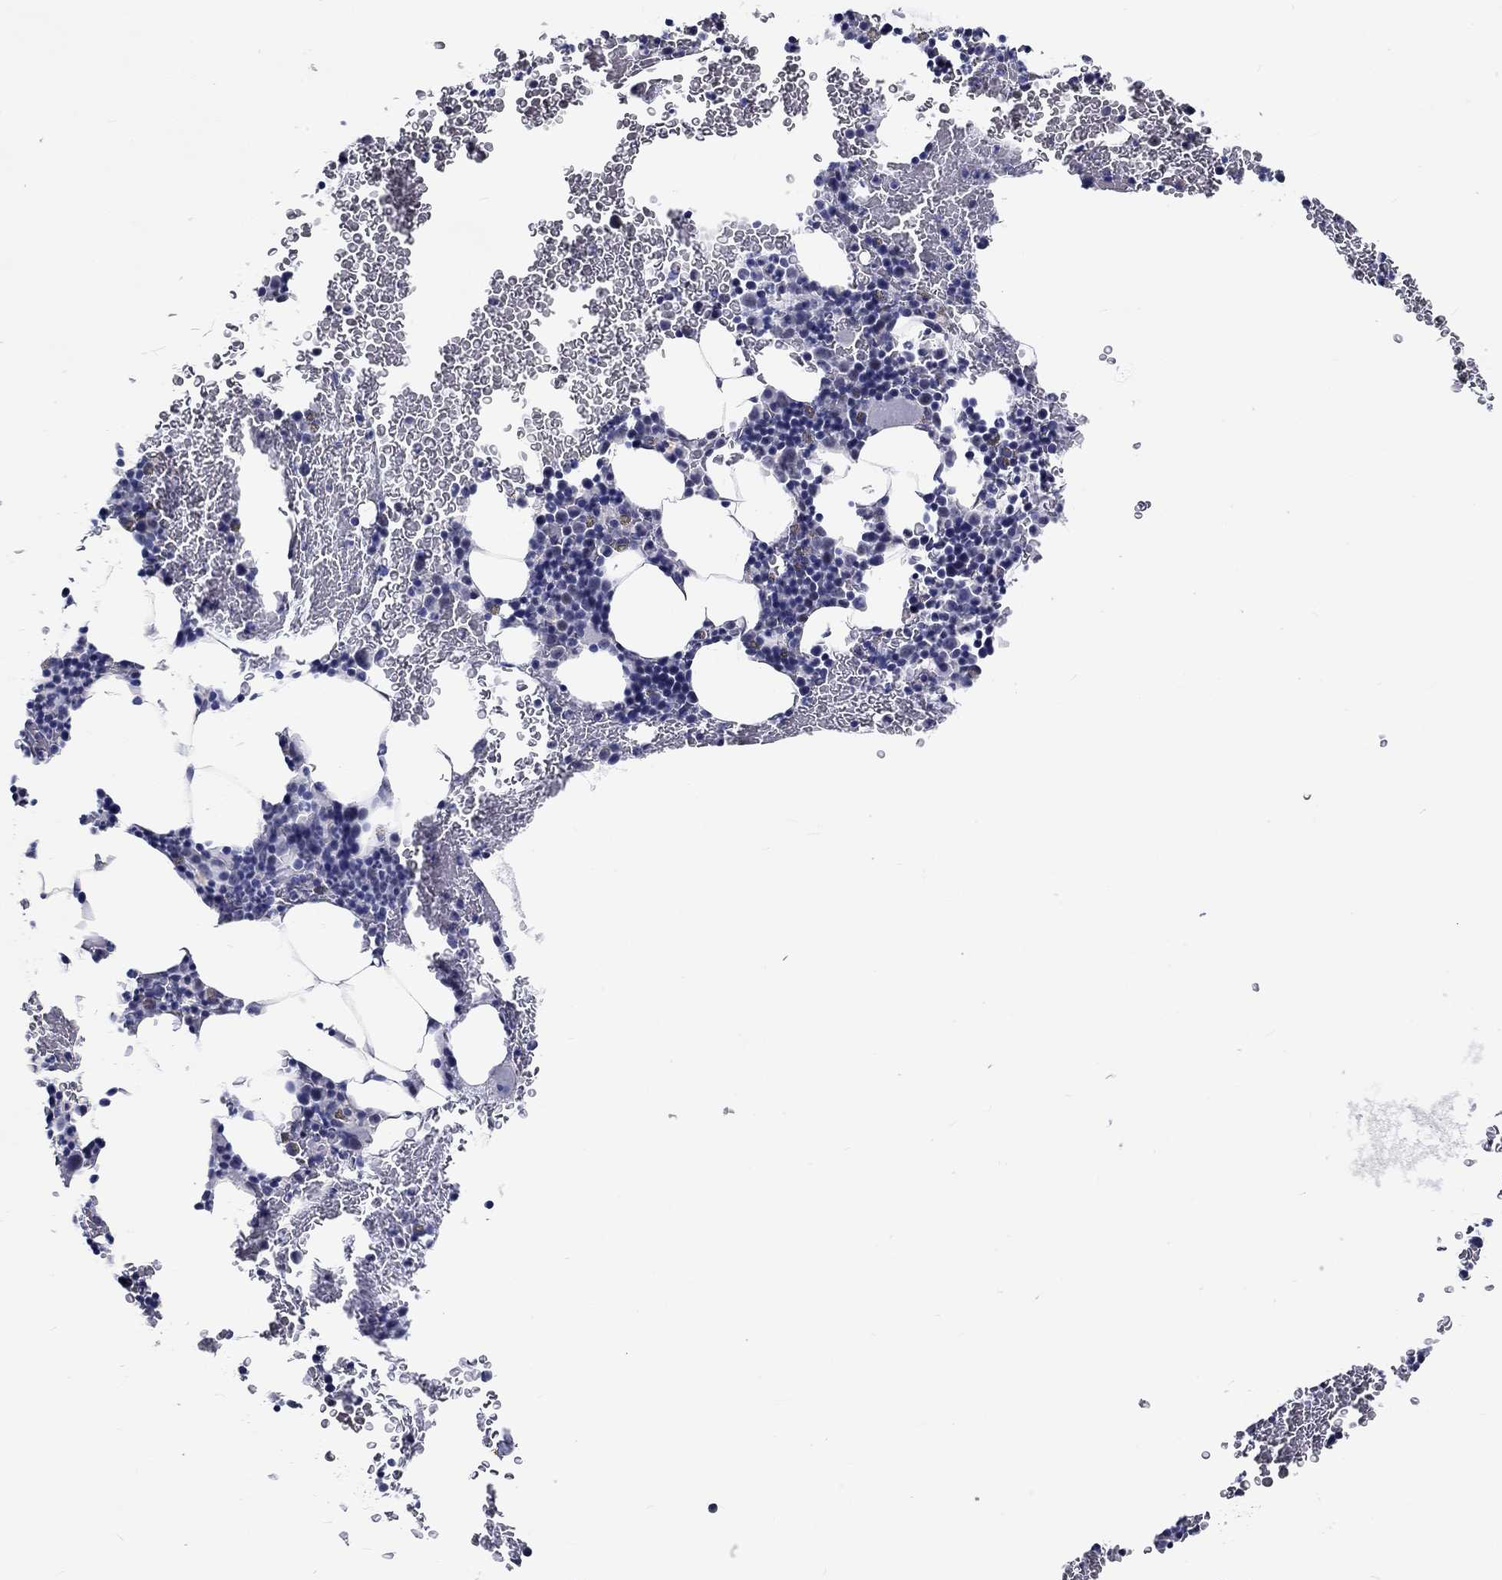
{"staining": {"intensity": "negative", "quantity": "none", "location": "none"}, "tissue": "bone marrow", "cell_type": "Hematopoietic cells", "image_type": "normal", "snomed": [{"axis": "morphology", "description": "Normal tissue, NOS"}, {"axis": "topography", "description": "Bone marrow"}], "caption": "Hematopoietic cells show no significant expression in normal bone marrow. (DAB (3,3'-diaminobenzidine) immunohistochemistry with hematoxylin counter stain).", "gene": "GRIN1", "patient": {"sex": "male", "age": 64}}